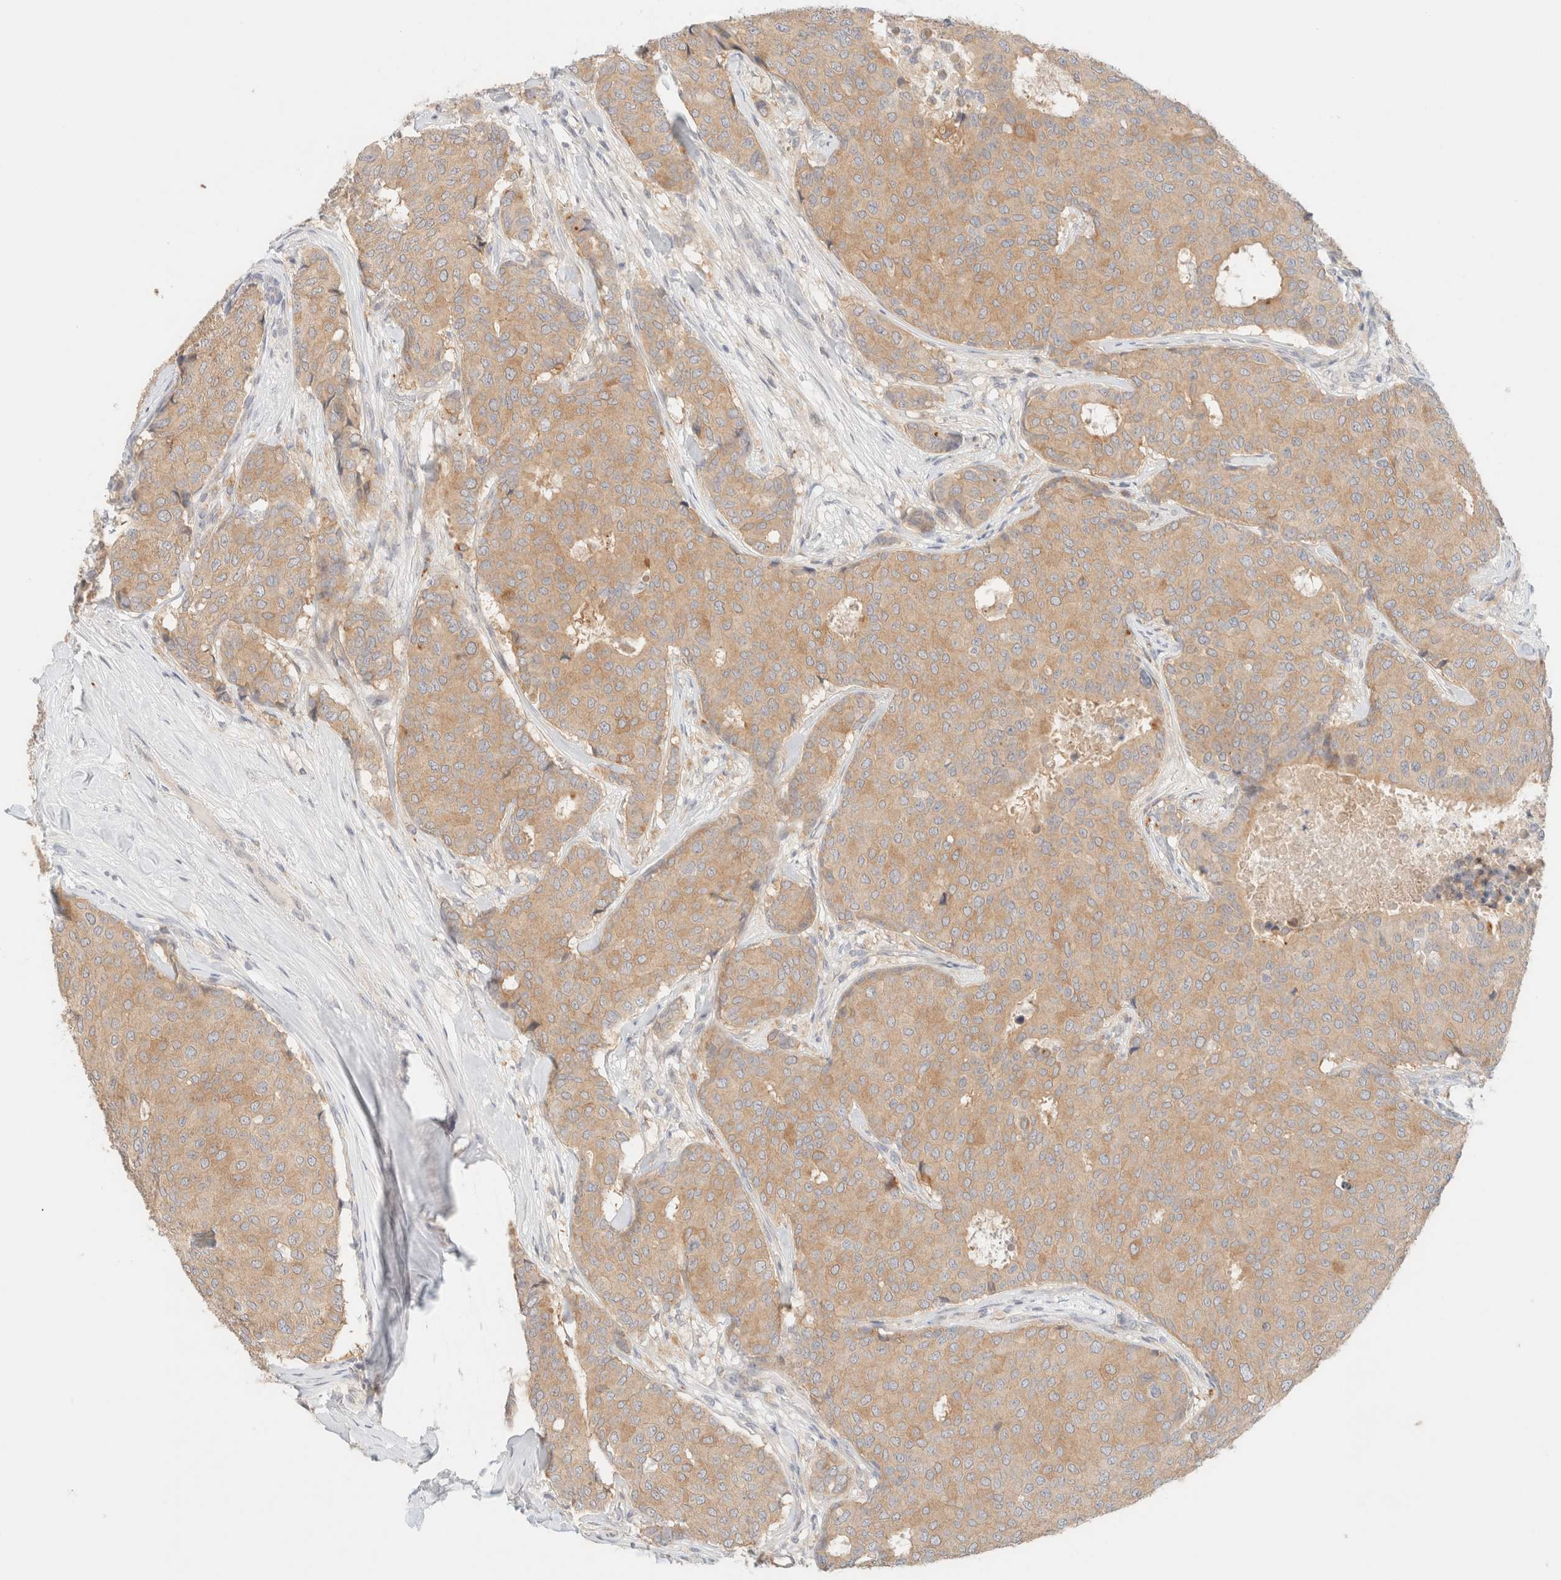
{"staining": {"intensity": "moderate", "quantity": ">75%", "location": "cytoplasmic/membranous"}, "tissue": "breast cancer", "cell_type": "Tumor cells", "image_type": "cancer", "snomed": [{"axis": "morphology", "description": "Duct carcinoma"}, {"axis": "topography", "description": "Breast"}], "caption": "Immunohistochemistry (IHC) photomicrograph of human breast invasive ductal carcinoma stained for a protein (brown), which exhibits medium levels of moderate cytoplasmic/membranous positivity in approximately >75% of tumor cells.", "gene": "SGSM2", "patient": {"sex": "female", "age": 75}}